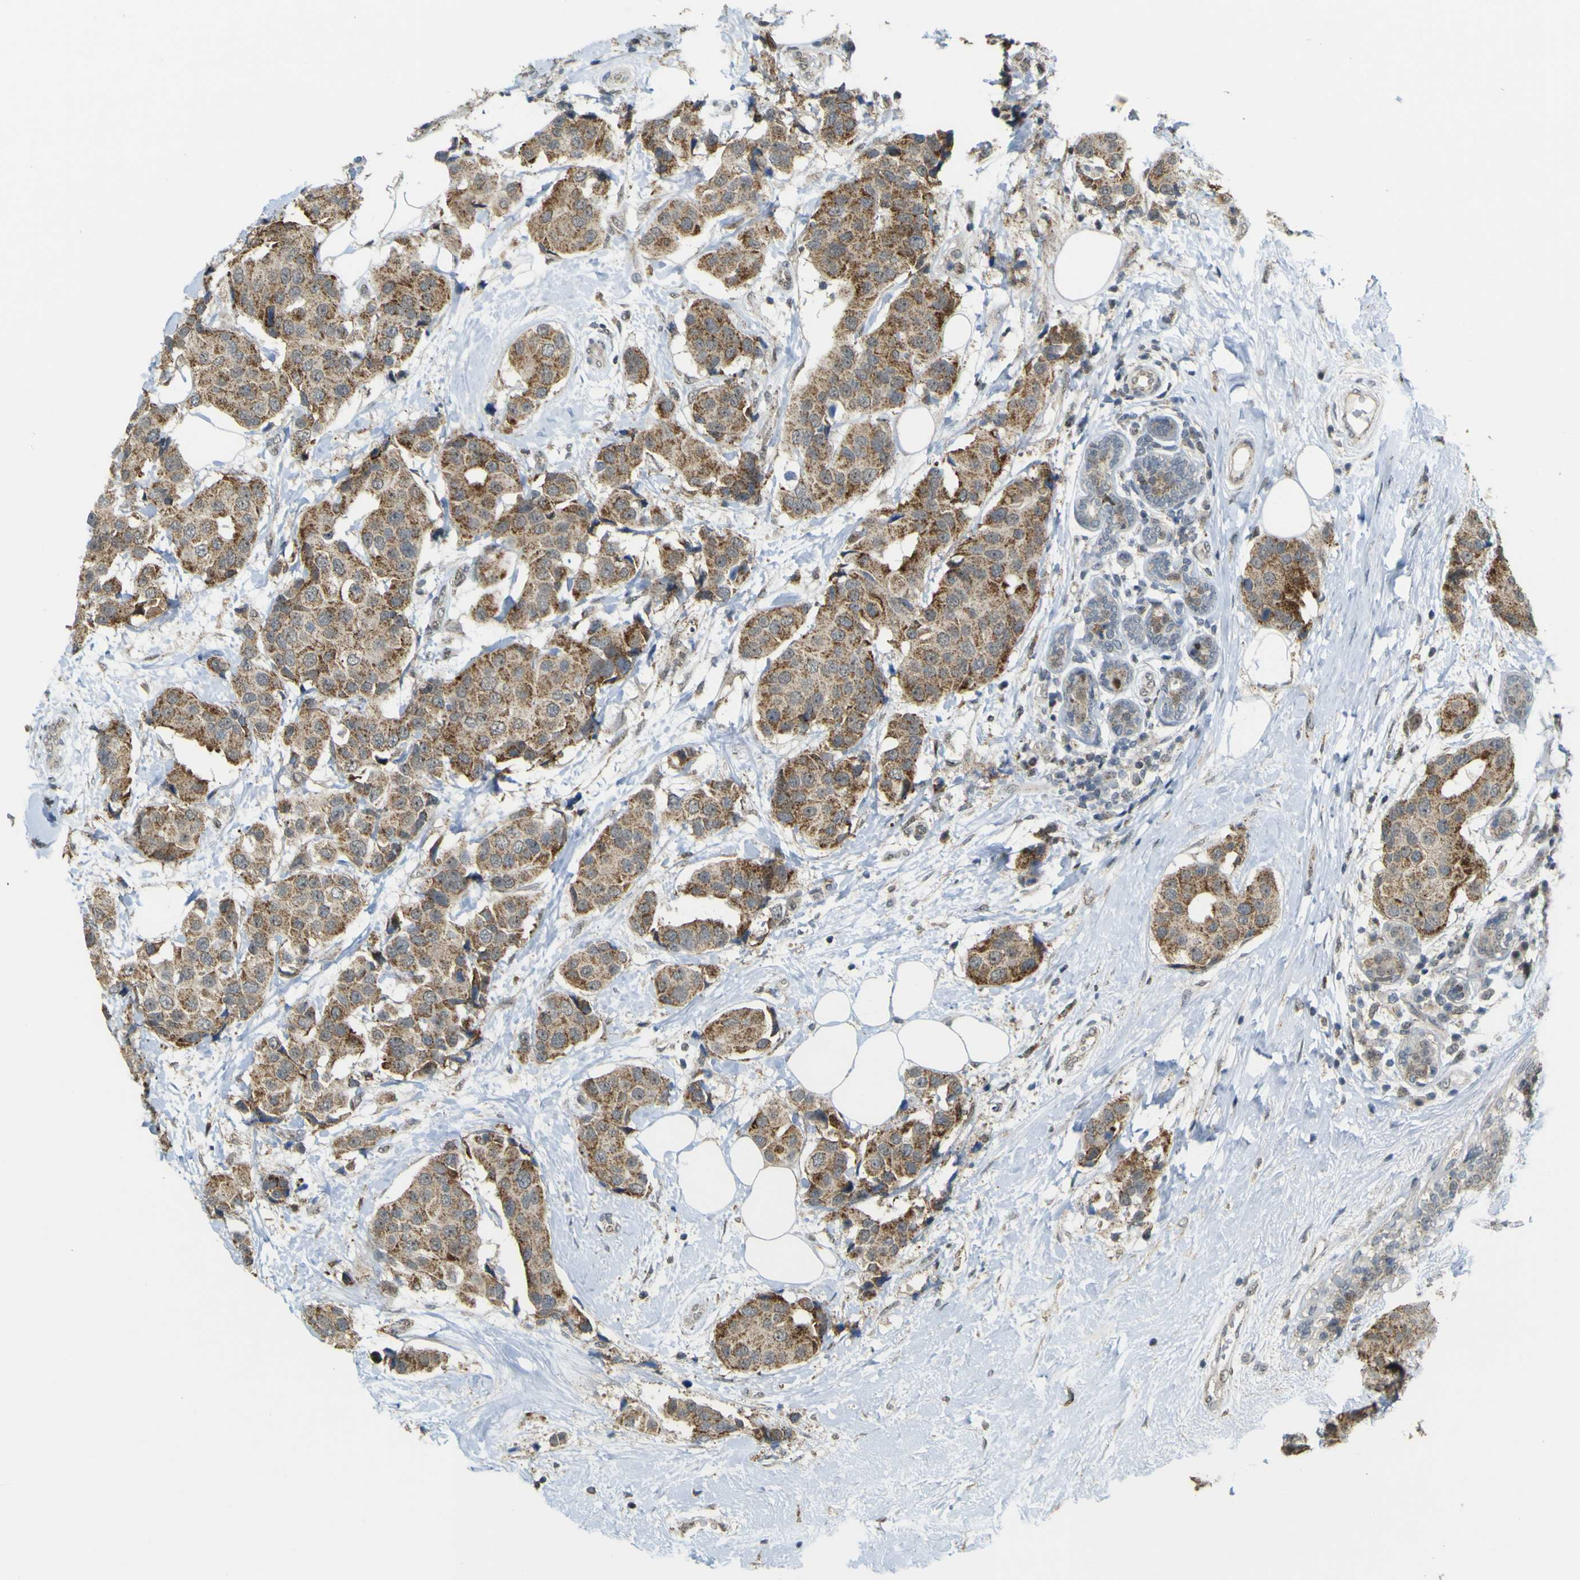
{"staining": {"intensity": "strong", "quantity": ">75%", "location": "cytoplasmic/membranous"}, "tissue": "breast cancer", "cell_type": "Tumor cells", "image_type": "cancer", "snomed": [{"axis": "morphology", "description": "Normal tissue, NOS"}, {"axis": "morphology", "description": "Duct carcinoma"}, {"axis": "topography", "description": "Breast"}], "caption": "Breast invasive ductal carcinoma stained with DAB immunohistochemistry displays high levels of strong cytoplasmic/membranous staining in about >75% of tumor cells.", "gene": "ACBD5", "patient": {"sex": "female", "age": 39}}